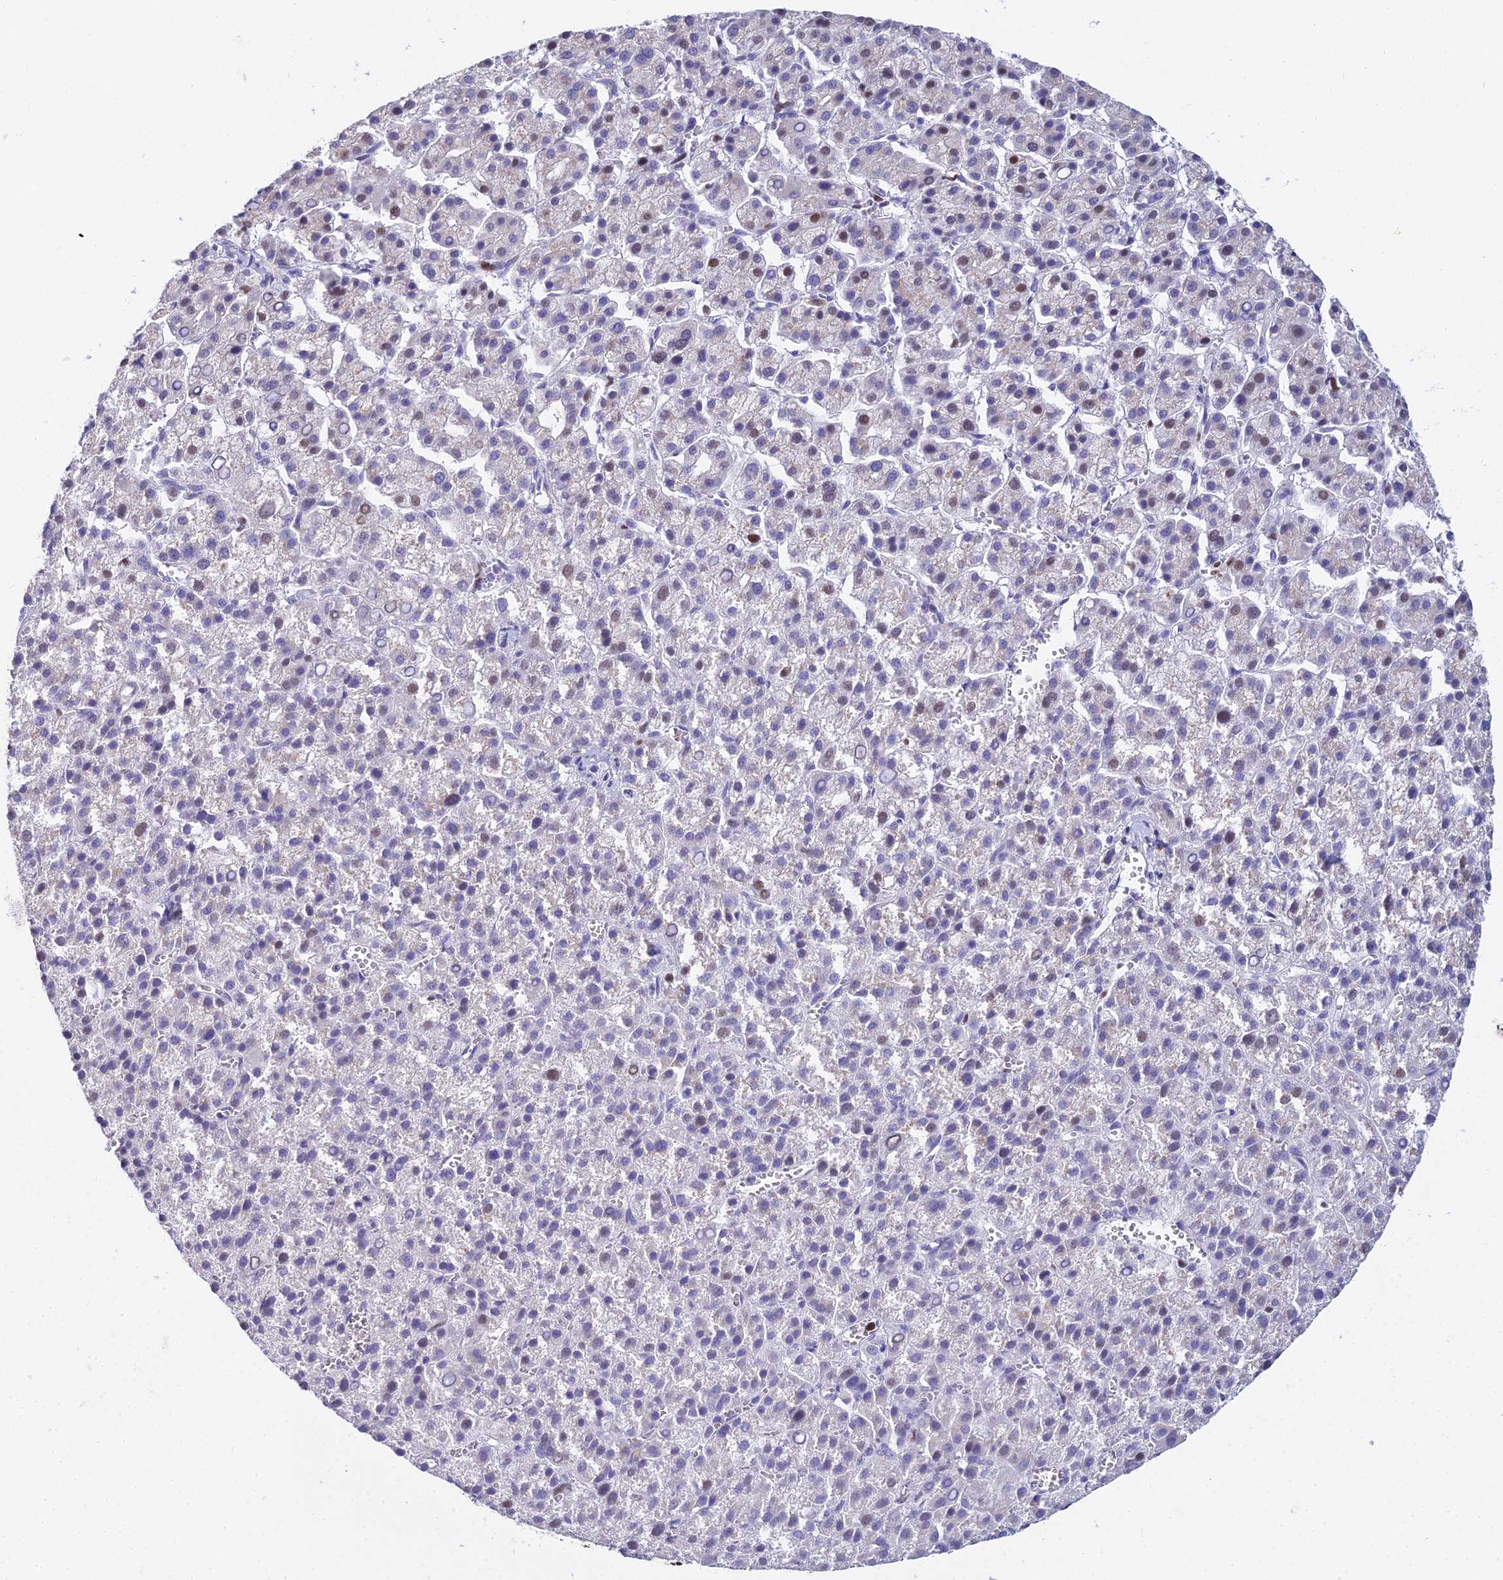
{"staining": {"intensity": "weak", "quantity": "<25%", "location": "nuclear"}, "tissue": "liver cancer", "cell_type": "Tumor cells", "image_type": "cancer", "snomed": [{"axis": "morphology", "description": "Carcinoma, Hepatocellular, NOS"}, {"axis": "topography", "description": "Liver"}], "caption": "The IHC image has no significant positivity in tumor cells of liver cancer tissue.", "gene": "MCM2", "patient": {"sex": "female", "age": 58}}